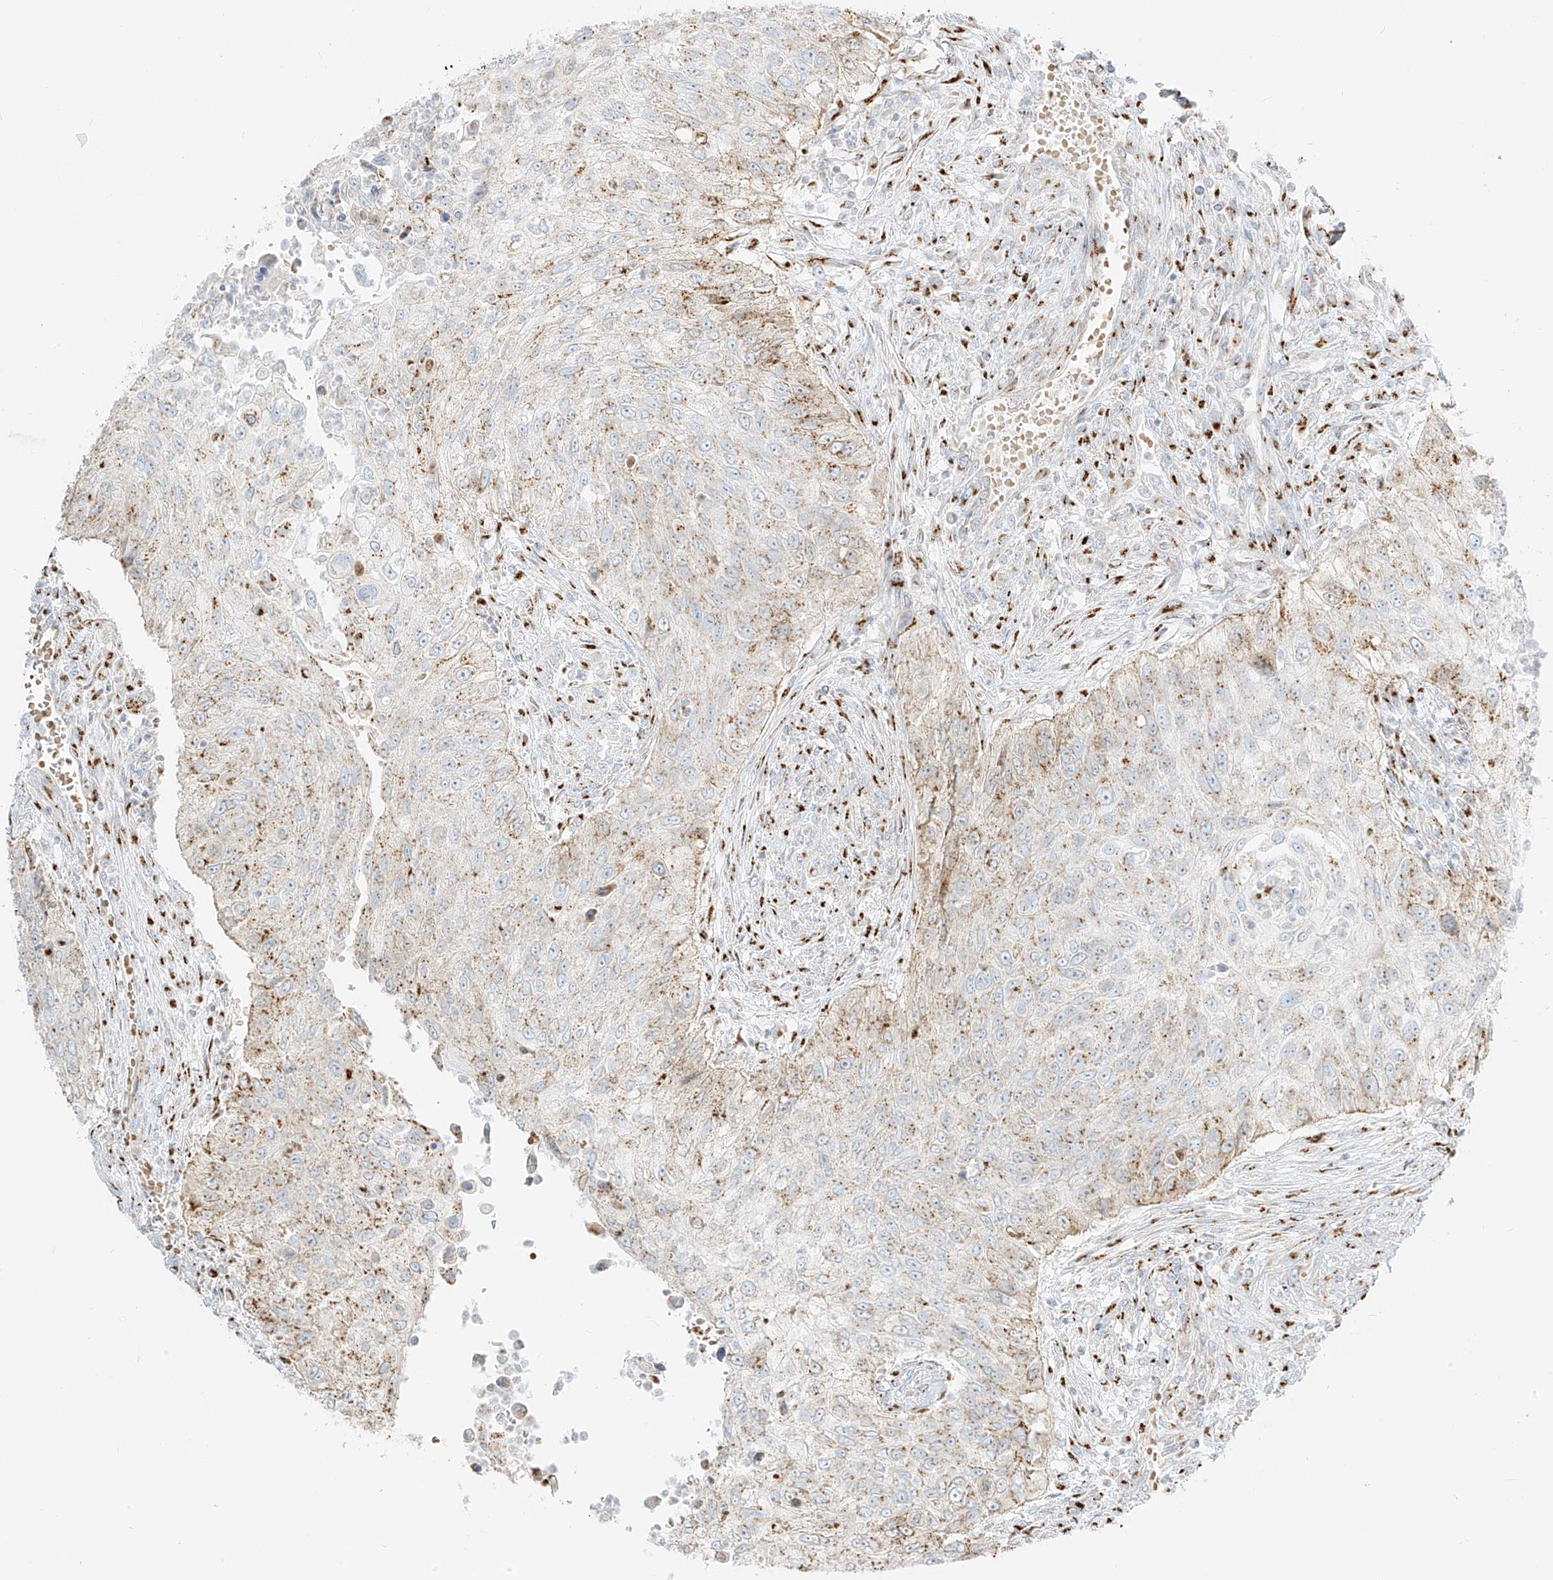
{"staining": {"intensity": "moderate", "quantity": "<25%", "location": "cytoplasmic/membranous"}, "tissue": "urothelial cancer", "cell_type": "Tumor cells", "image_type": "cancer", "snomed": [{"axis": "morphology", "description": "Urothelial carcinoma, High grade"}, {"axis": "topography", "description": "Urinary bladder"}], "caption": "This image displays immunohistochemistry (IHC) staining of high-grade urothelial carcinoma, with low moderate cytoplasmic/membranous positivity in about <25% of tumor cells.", "gene": "TMEM87B", "patient": {"sex": "female", "age": 60}}